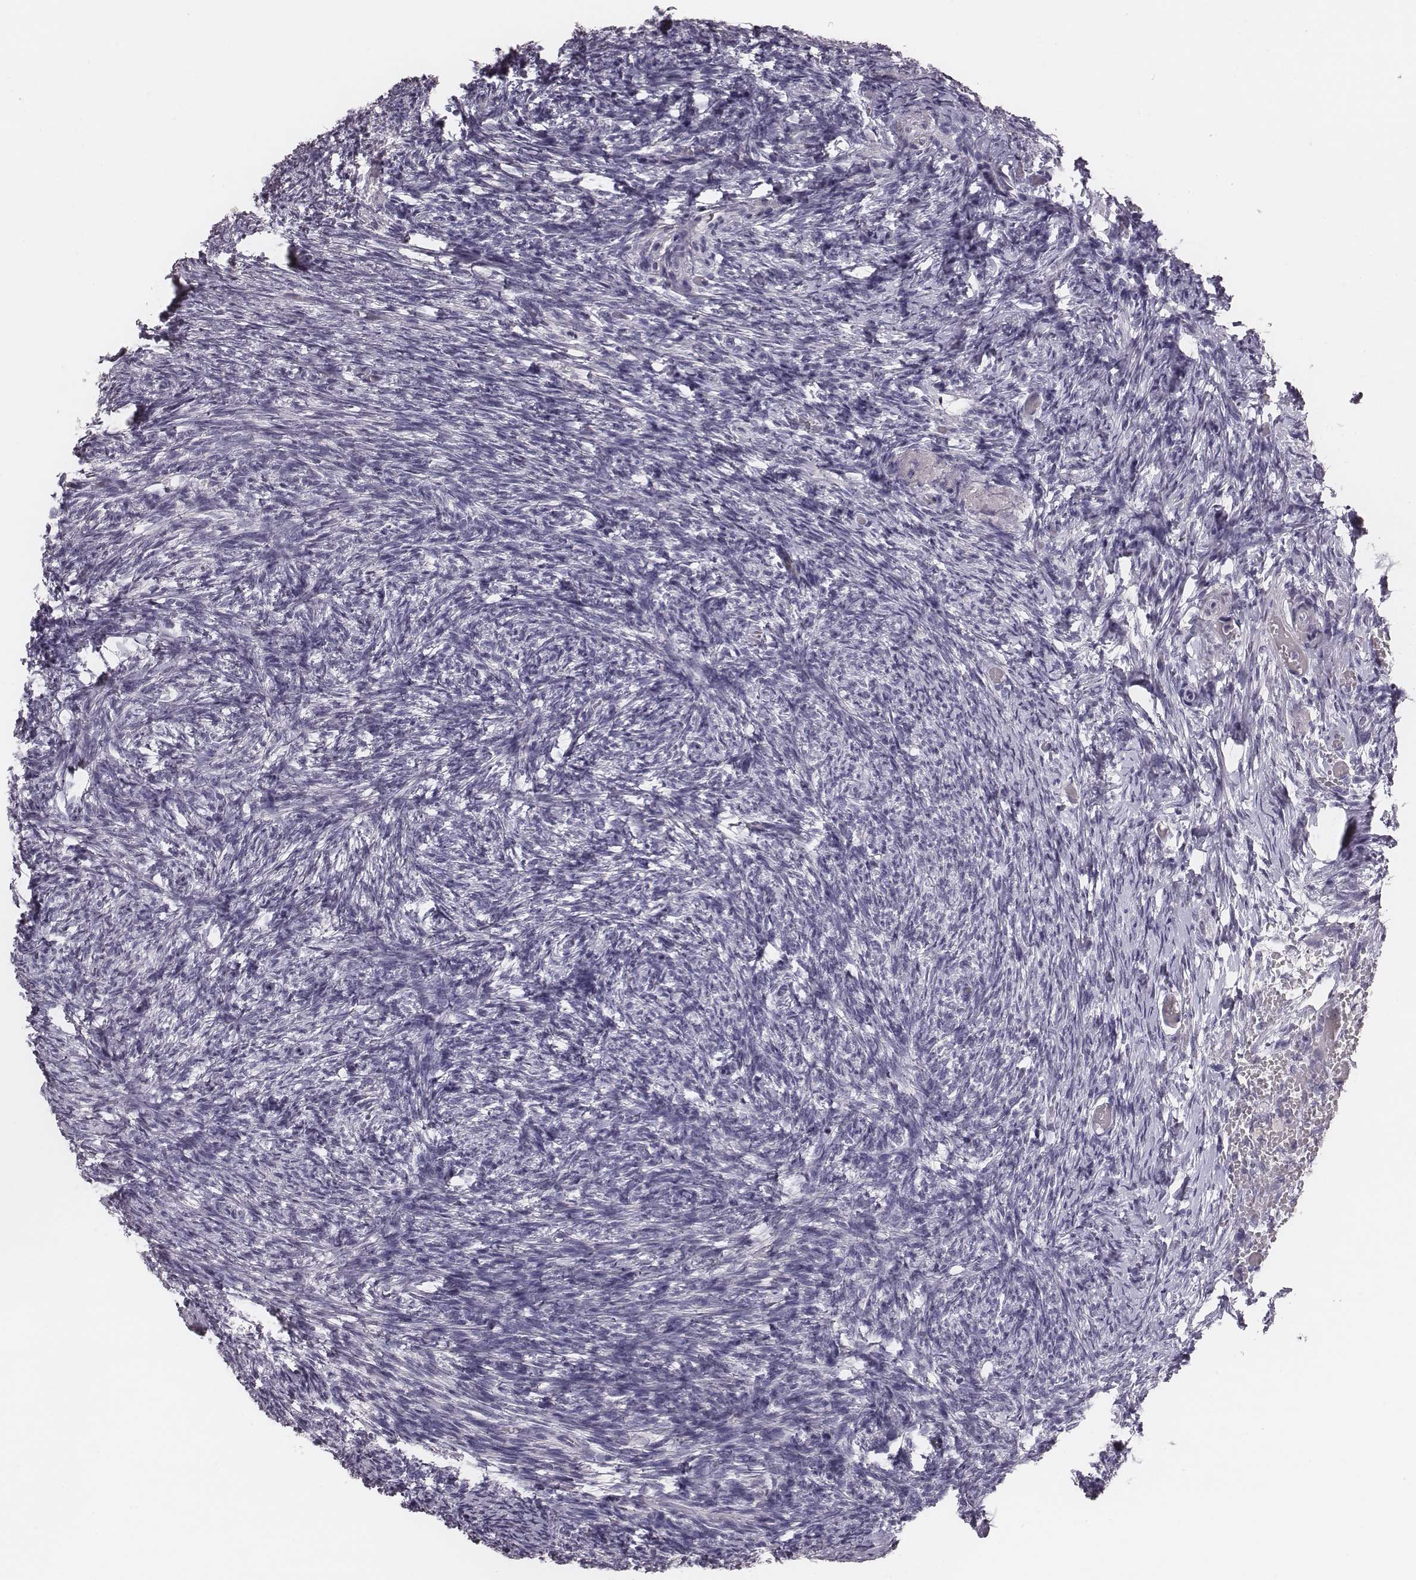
{"staining": {"intensity": "negative", "quantity": "none", "location": "none"}, "tissue": "ovary", "cell_type": "Follicle cells", "image_type": "normal", "snomed": [{"axis": "morphology", "description": "Normal tissue, NOS"}, {"axis": "topography", "description": "Ovary"}], "caption": "High power microscopy image of an immunohistochemistry image of benign ovary, revealing no significant staining in follicle cells.", "gene": "CSHL1", "patient": {"sex": "female", "age": 72}}